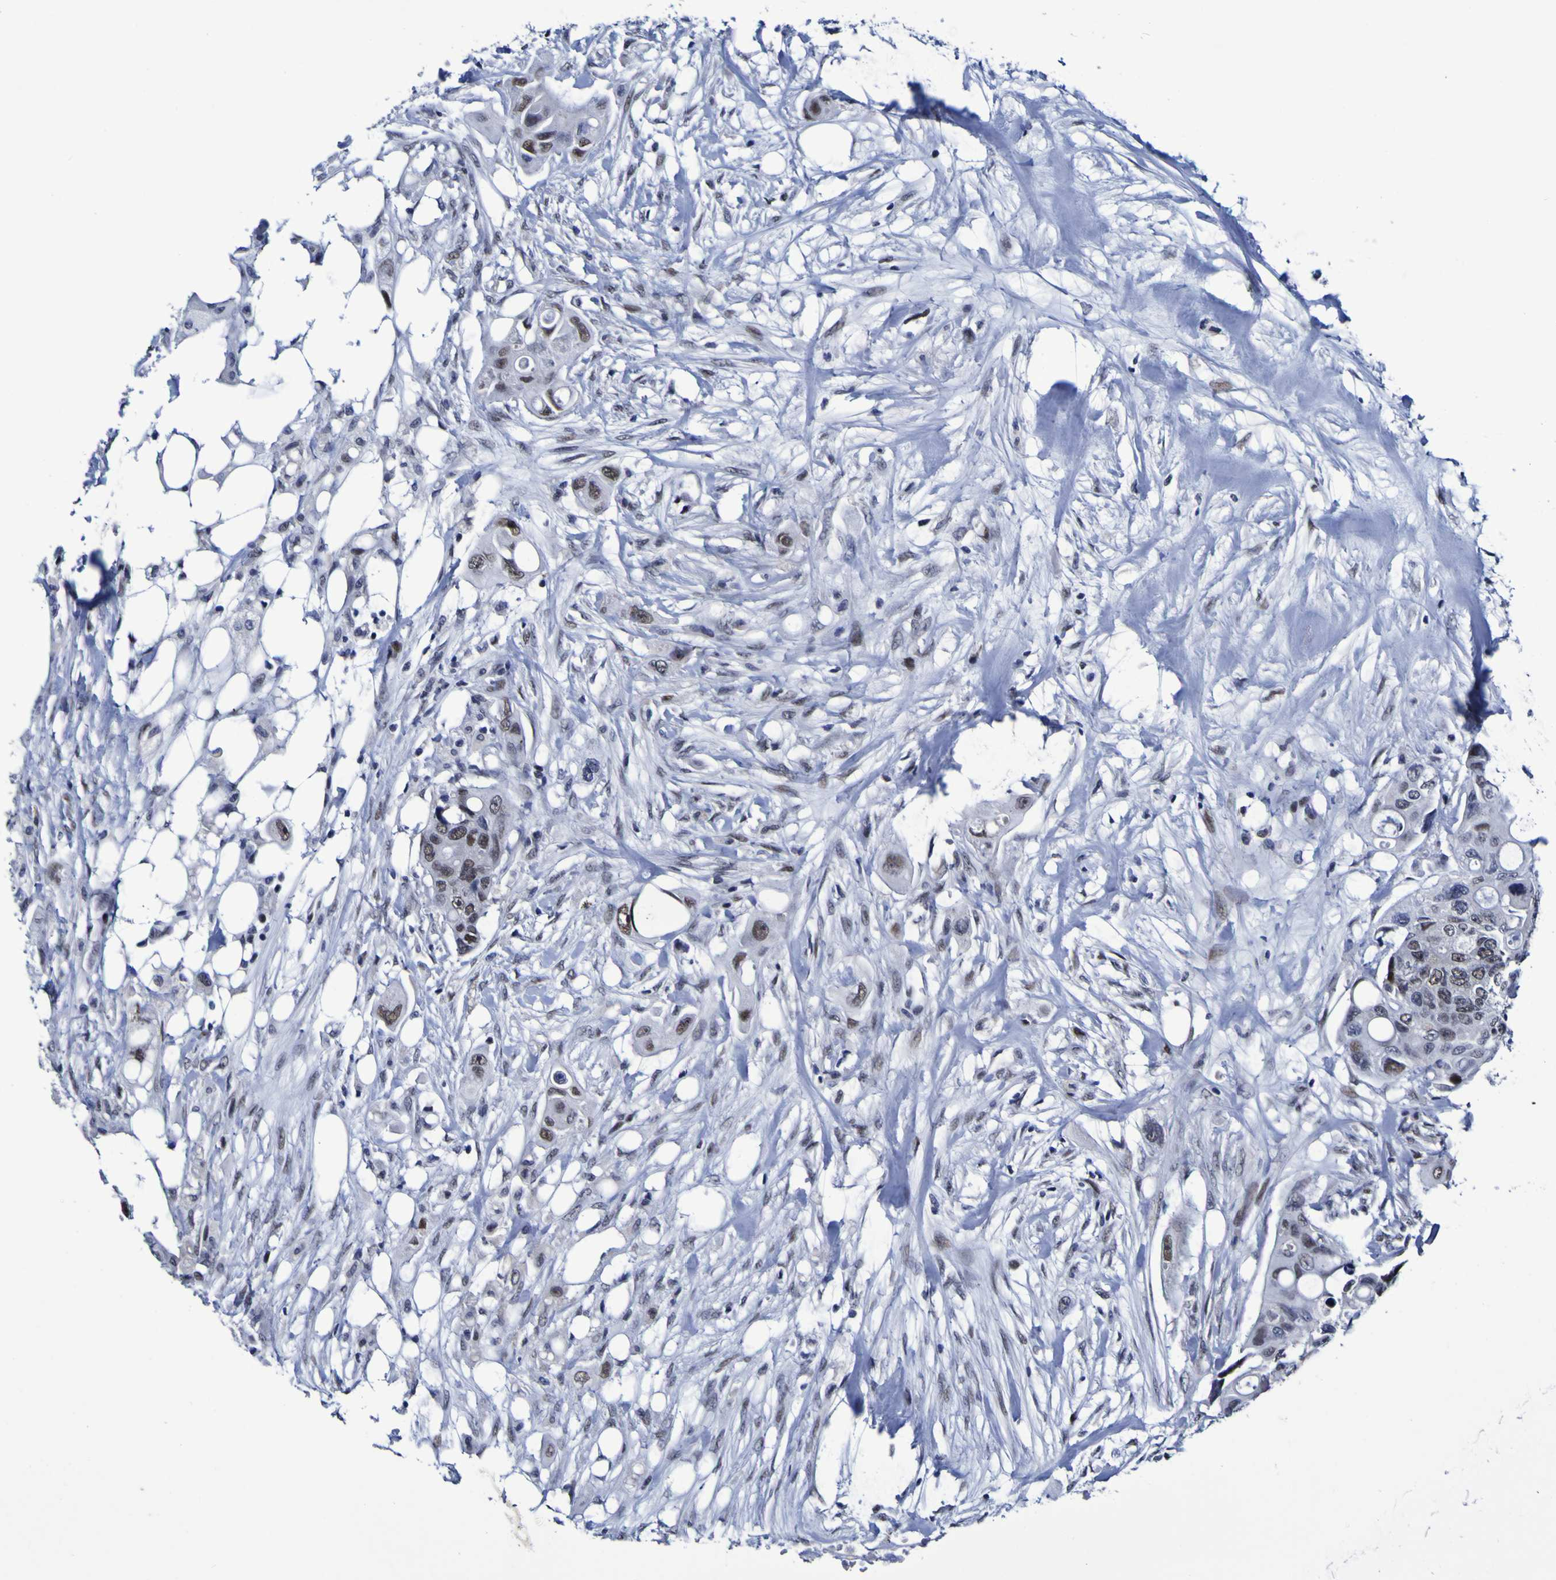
{"staining": {"intensity": "moderate", "quantity": "25%-75%", "location": "nuclear"}, "tissue": "colorectal cancer", "cell_type": "Tumor cells", "image_type": "cancer", "snomed": [{"axis": "morphology", "description": "Adenocarcinoma, NOS"}, {"axis": "topography", "description": "Colon"}], "caption": "Immunohistochemistry (IHC) micrograph of colorectal cancer stained for a protein (brown), which demonstrates medium levels of moderate nuclear expression in approximately 25%-75% of tumor cells.", "gene": "MBD3", "patient": {"sex": "female", "age": 57}}